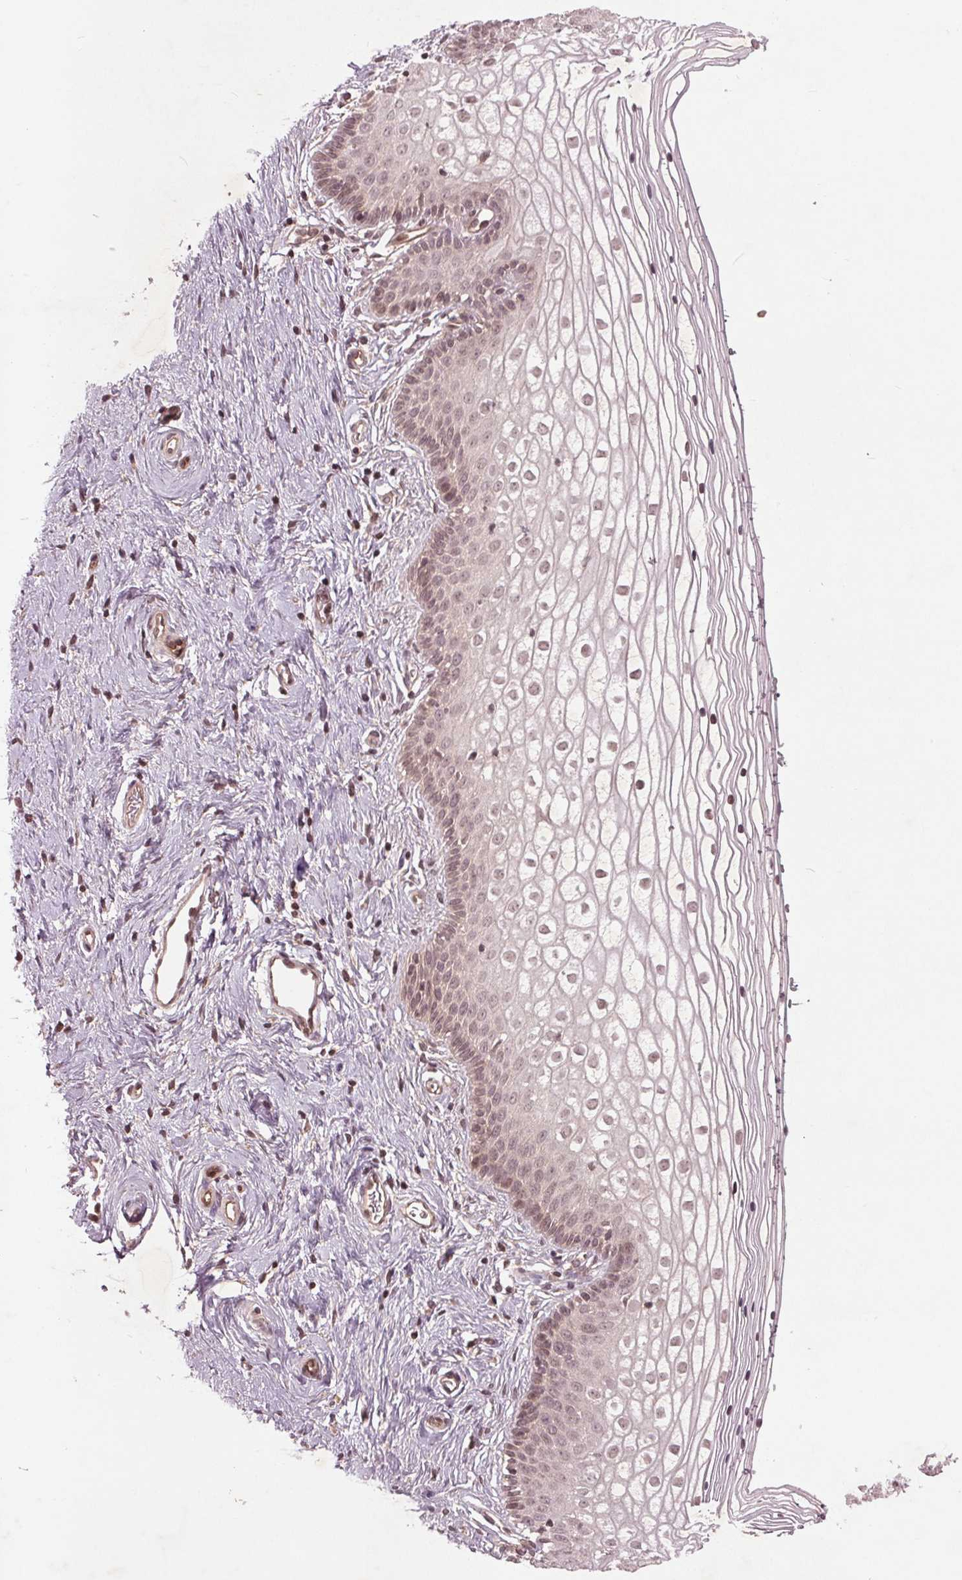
{"staining": {"intensity": "weak", "quantity": "25%-75%", "location": "nuclear"}, "tissue": "vagina", "cell_type": "Squamous epithelial cells", "image_type": "normal", "snomed": [{"axis": "morphology", "description": "Normal tissue, NOS"}, {"axis": "topography", "description": "Vagina"}], "caption": "Protein staining of unremarkable vagina shows weak nuclear positivity in approximately 25%-75% of squamous epithelial cells. The staining is performed using DAB brown chromogen to label protein expression. The nuclei are counter-stained blue using hematoxylin.", "gene": "BTBD1", "patient": {"sex": "female", "age": 36}}